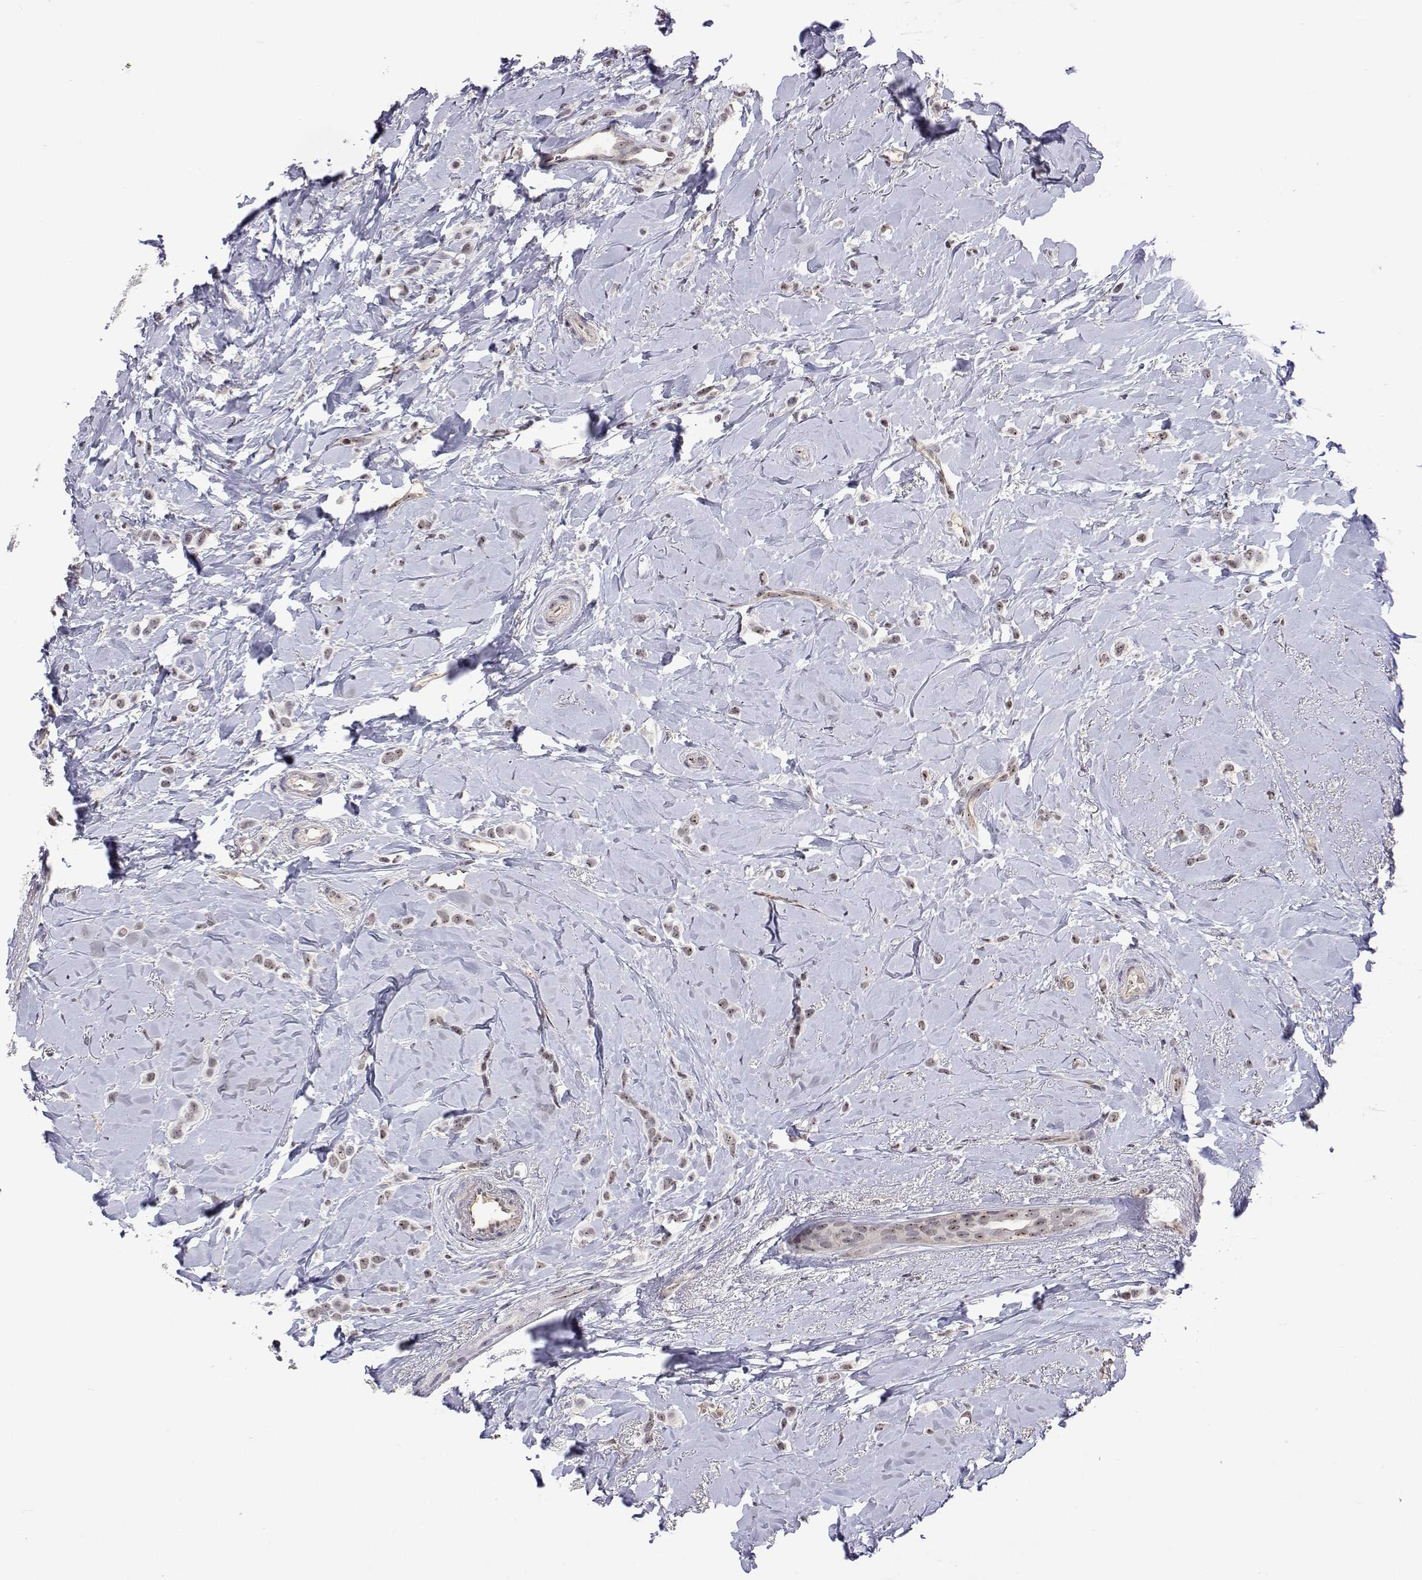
{"staining": {"intensity": "weak", "quantity": "25%-75%", "location": "nuclear"}, "tissue": "breast cancer", "cell_type": "Tumor cells", "image_type": "cancer", "snomed": [{"axis": "morphology", "description": "Lobular carcinoma"}, {"axis": "topography", "description": "Breast"}], "caption": "The immunohistochemical stain shows weak nuclear staining in tumor cells of lobular carcinoma (breast) tissue.", "gene": "NHP2", "patient": {"sex": "female", "age": 66}}